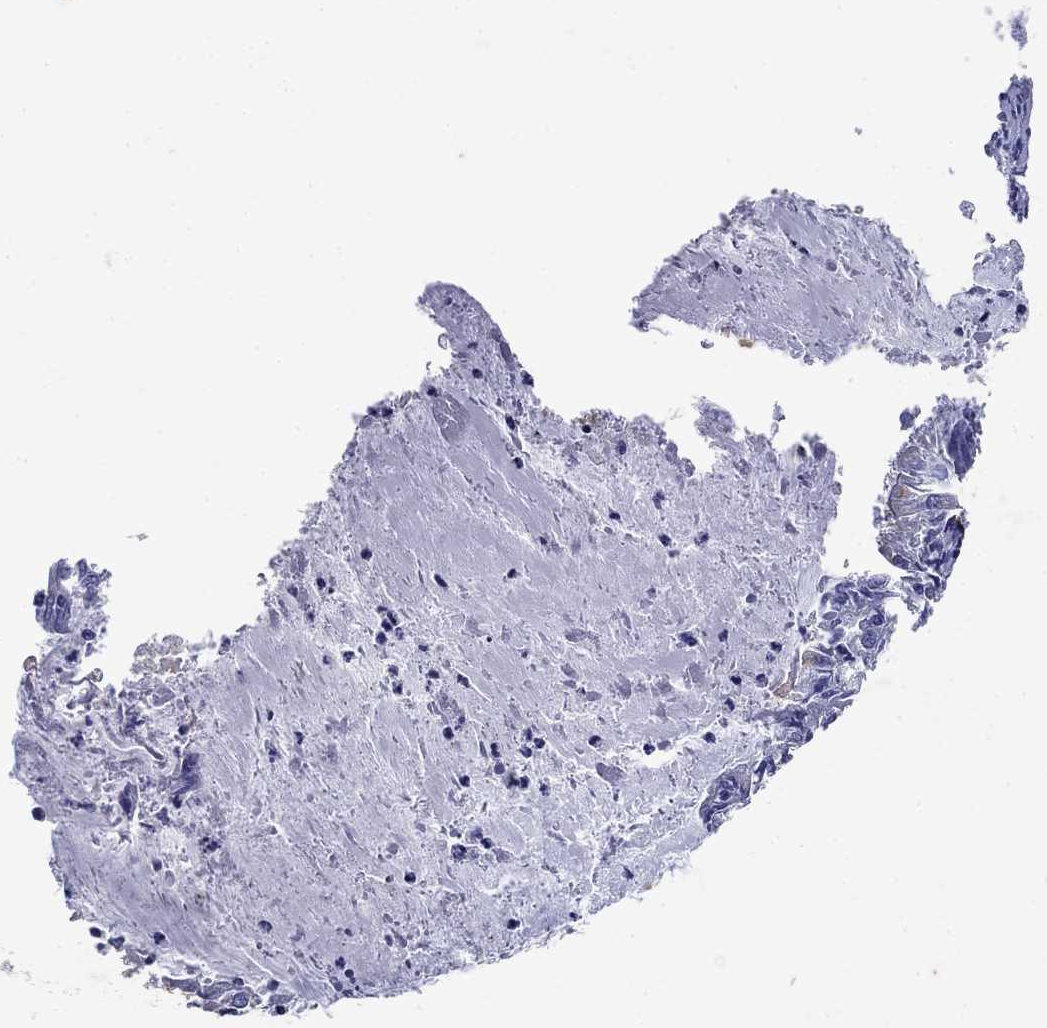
{"staining": {"intensity": "negative", "quantity": "none", "location": "none"}, "tissue": "endometrial cancer", "cell_type": "Tumor cells", "image_type": "cancer", "snomed": [{"axis": "morphology", "description": "Adenocarcinoma, NOS"}, {"axis": "topography", "description": "Endometrium"}], "caption": "This image is of adenocarcinoma (endometrial) stained with immunohistochemistry (IHC) to label a protein in brown with the nuclei are counter-stained blue. There is no staining in tumor cells.", "gene": "CD1A", "patient": {"sex": "female", "age": 57}}